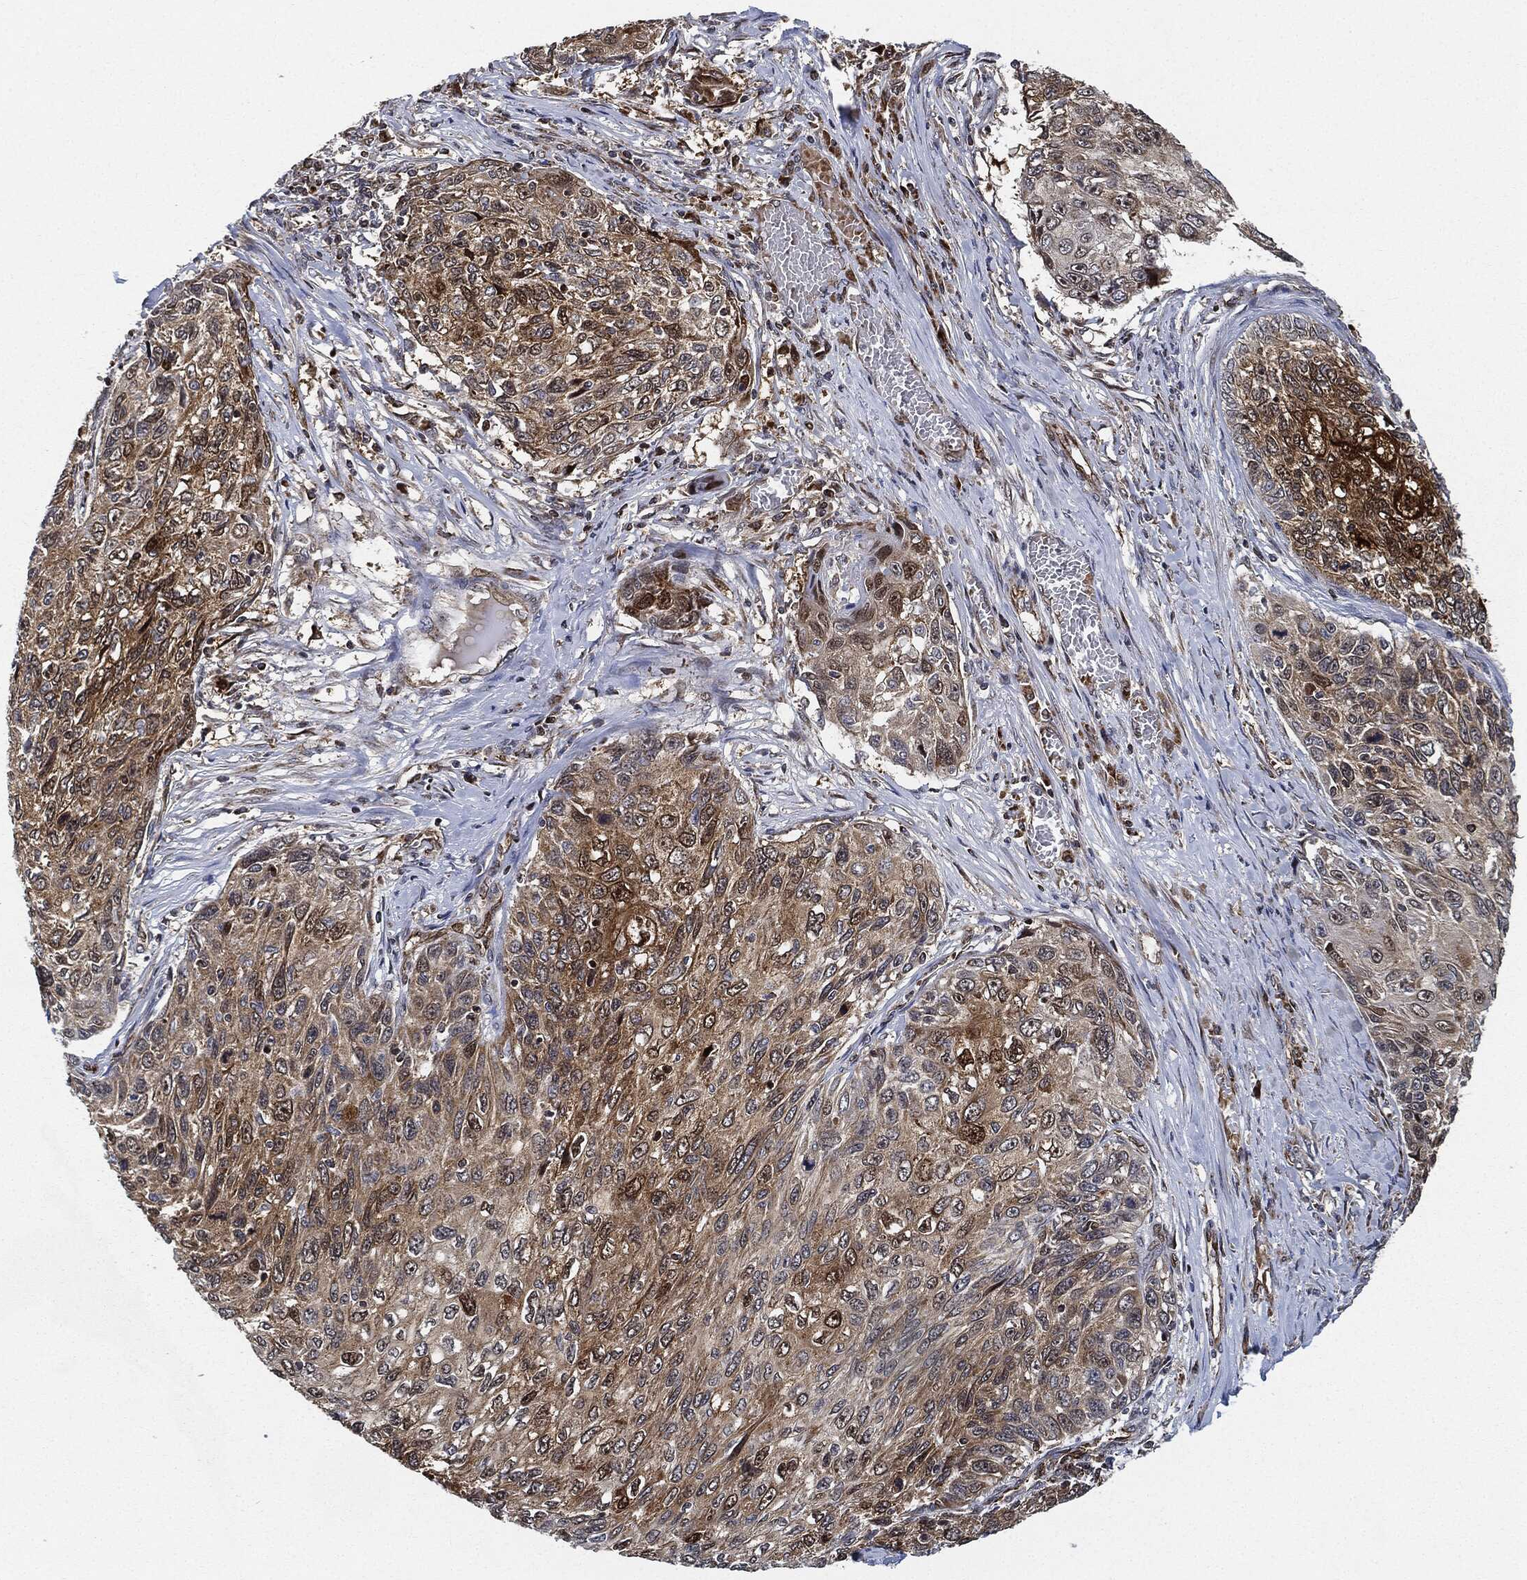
{"staining": {"intensity": "moderate", "quantity": "25%-75%", "location": "cytoplasmic/membranous"}, "tissue": "skin cancer", "cell_type": "Tumor cells", "image_type": "cancer", "snomed": [{"axis": "morphology", "description": "Squamous cell carcinoma, NOS"}, {"axis": "topography", "description": "Skin"}], "caption": "A high-resolution micrograph shows immunohistochemistry (IHC) staining of skin cancer, which shows moderate cytoplasmic/membranous staining in about 25%-75% of tumor cells.", "gene": "RNASEL", "patient": {"sex": "male", "age": 92}}